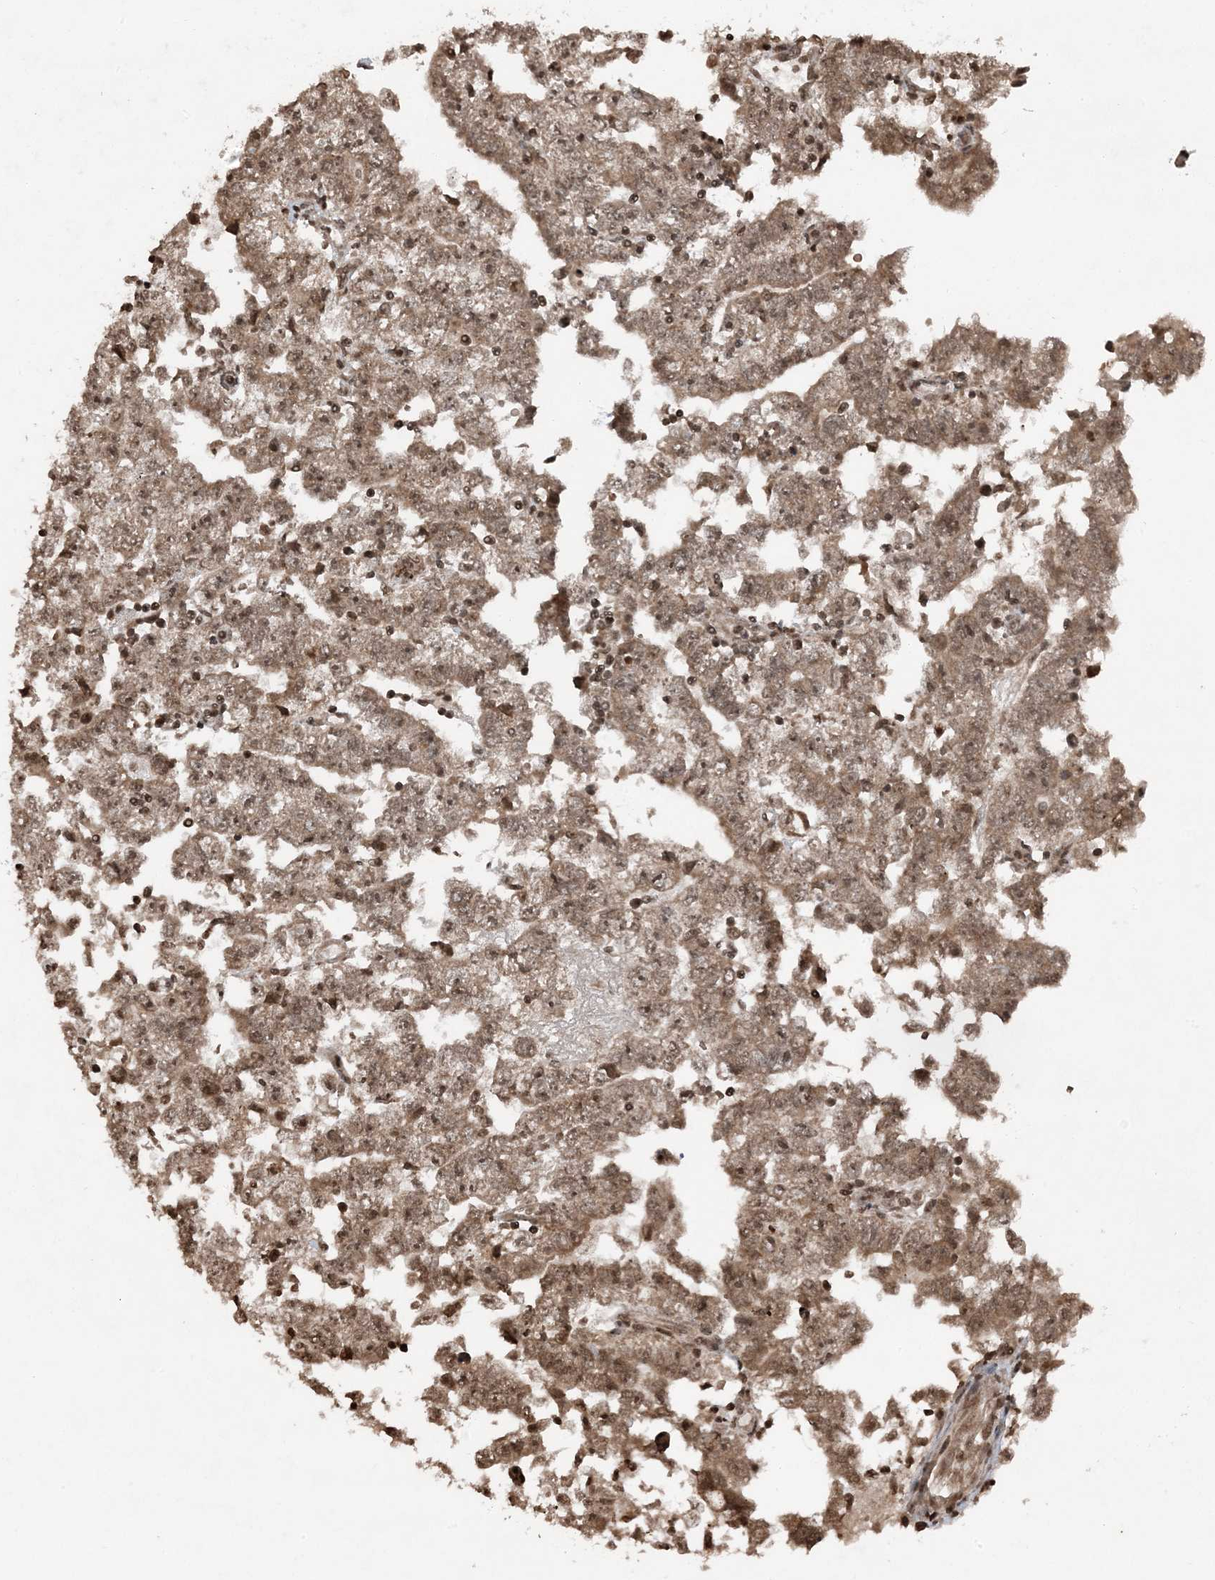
{"staining": {"intensity": "moderate", "quantity": ">75%", "location": "cytoplasmic/membranous,nuclear"}, "tissue": "testis cancer", "cell_type": "Tumor cells", "image_type": "cancer", "snomed": [{"axis": "morphology", "description": "Carcinoma, Embryonal, NOS"}, {"axis": "topography", "description": "Testis"}], "caption": "The photomicrograph shows staining of testis embryonal carcinoma, revealing moderate cytoplasmic/membranous and nuclear protein staining (brown color) within tumor cells.", "gene": "ZFAND2B", "patient": {"sex": "male", "age": 25}}